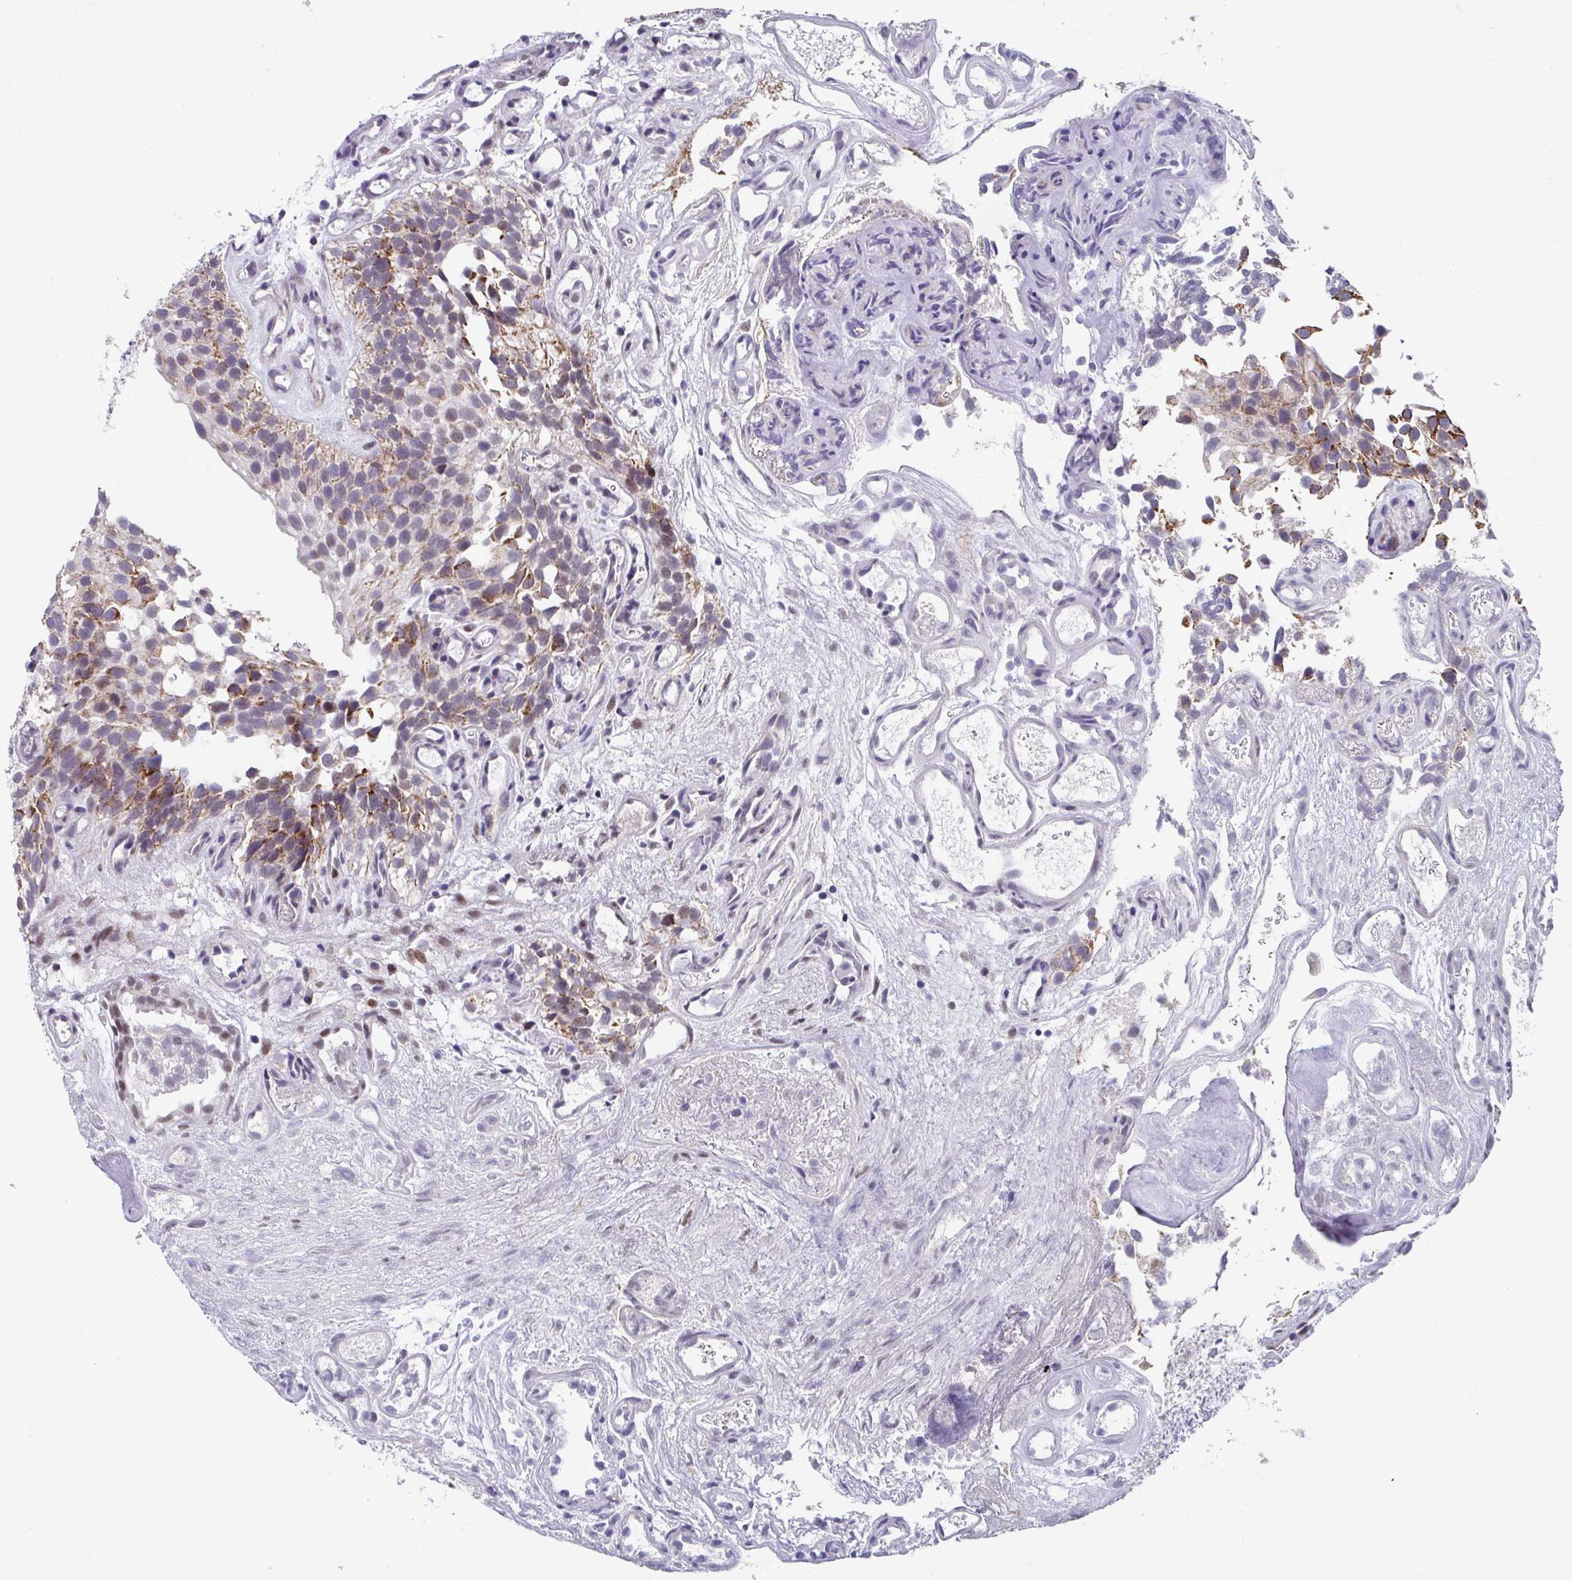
{"staining": {"intensity": "moderate", "quantity": "25%-75%", "location": "cytoplasmic/membranous"}, "tissue": "urothelial cancer", "cell_type": "Tumor cells", "image_type": "cancer", "snomed": [{"axis": "morphology", "description": "Urothelial carcinoma, NOS"}, {"axis": "topography", "description": "Urinary bladder"}], "caption": "Immunohistochemistry histopathology image of neoplastic tissue: transitional cell carcinoma stained using immunohistochemistry reveals medium levels of moderate protein expression localized specifically in the cytoplasmic/membranous of tumor cells, appearing as a cytoplasmic/membranous brown color.", "gene": "CBX7", "patient": {"sex": "male", "age": 87}}